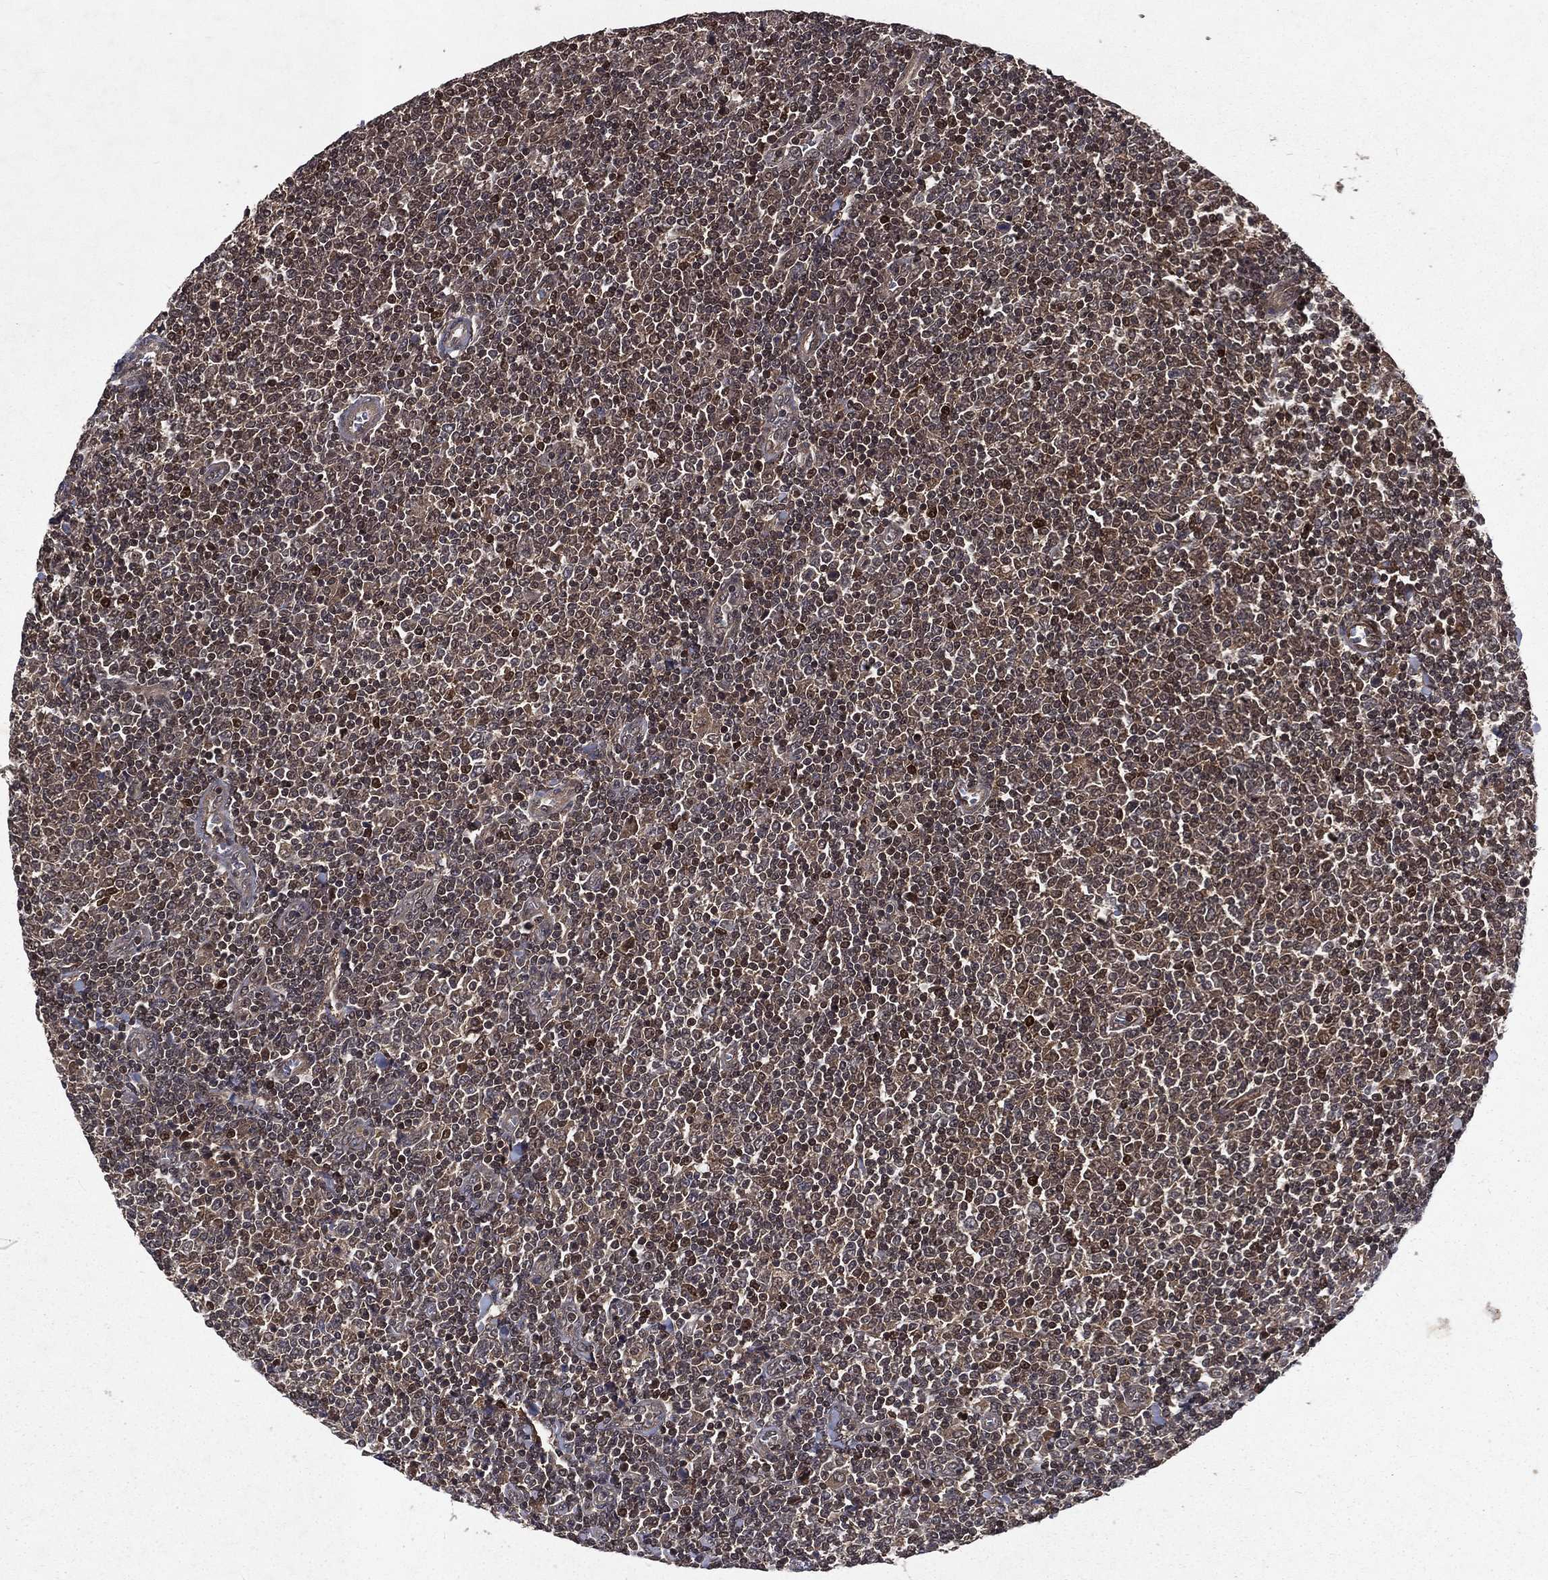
{"staining": {"intensity": "moderate", "quantity": "<25%", "location": "nuclear"}, "tissue": "lymphoma", "cell_type": "Tumor cells", "image_type": "cancer", "snomed": [{"axis": "morphology", "description": "Malignant lymphoma, non-Hodgkin's type, Low grade"}, {"axis": "topography", "description": "Lymph node"}], "caption": "A brown stain labels moderate nuclear positivity of a protein in lymphoma tumor cells. (Brightfield microscopy of DAB IHC at high magnification).", "gene": "FGD1", "patient": {"sex": "male", "age": 52}}